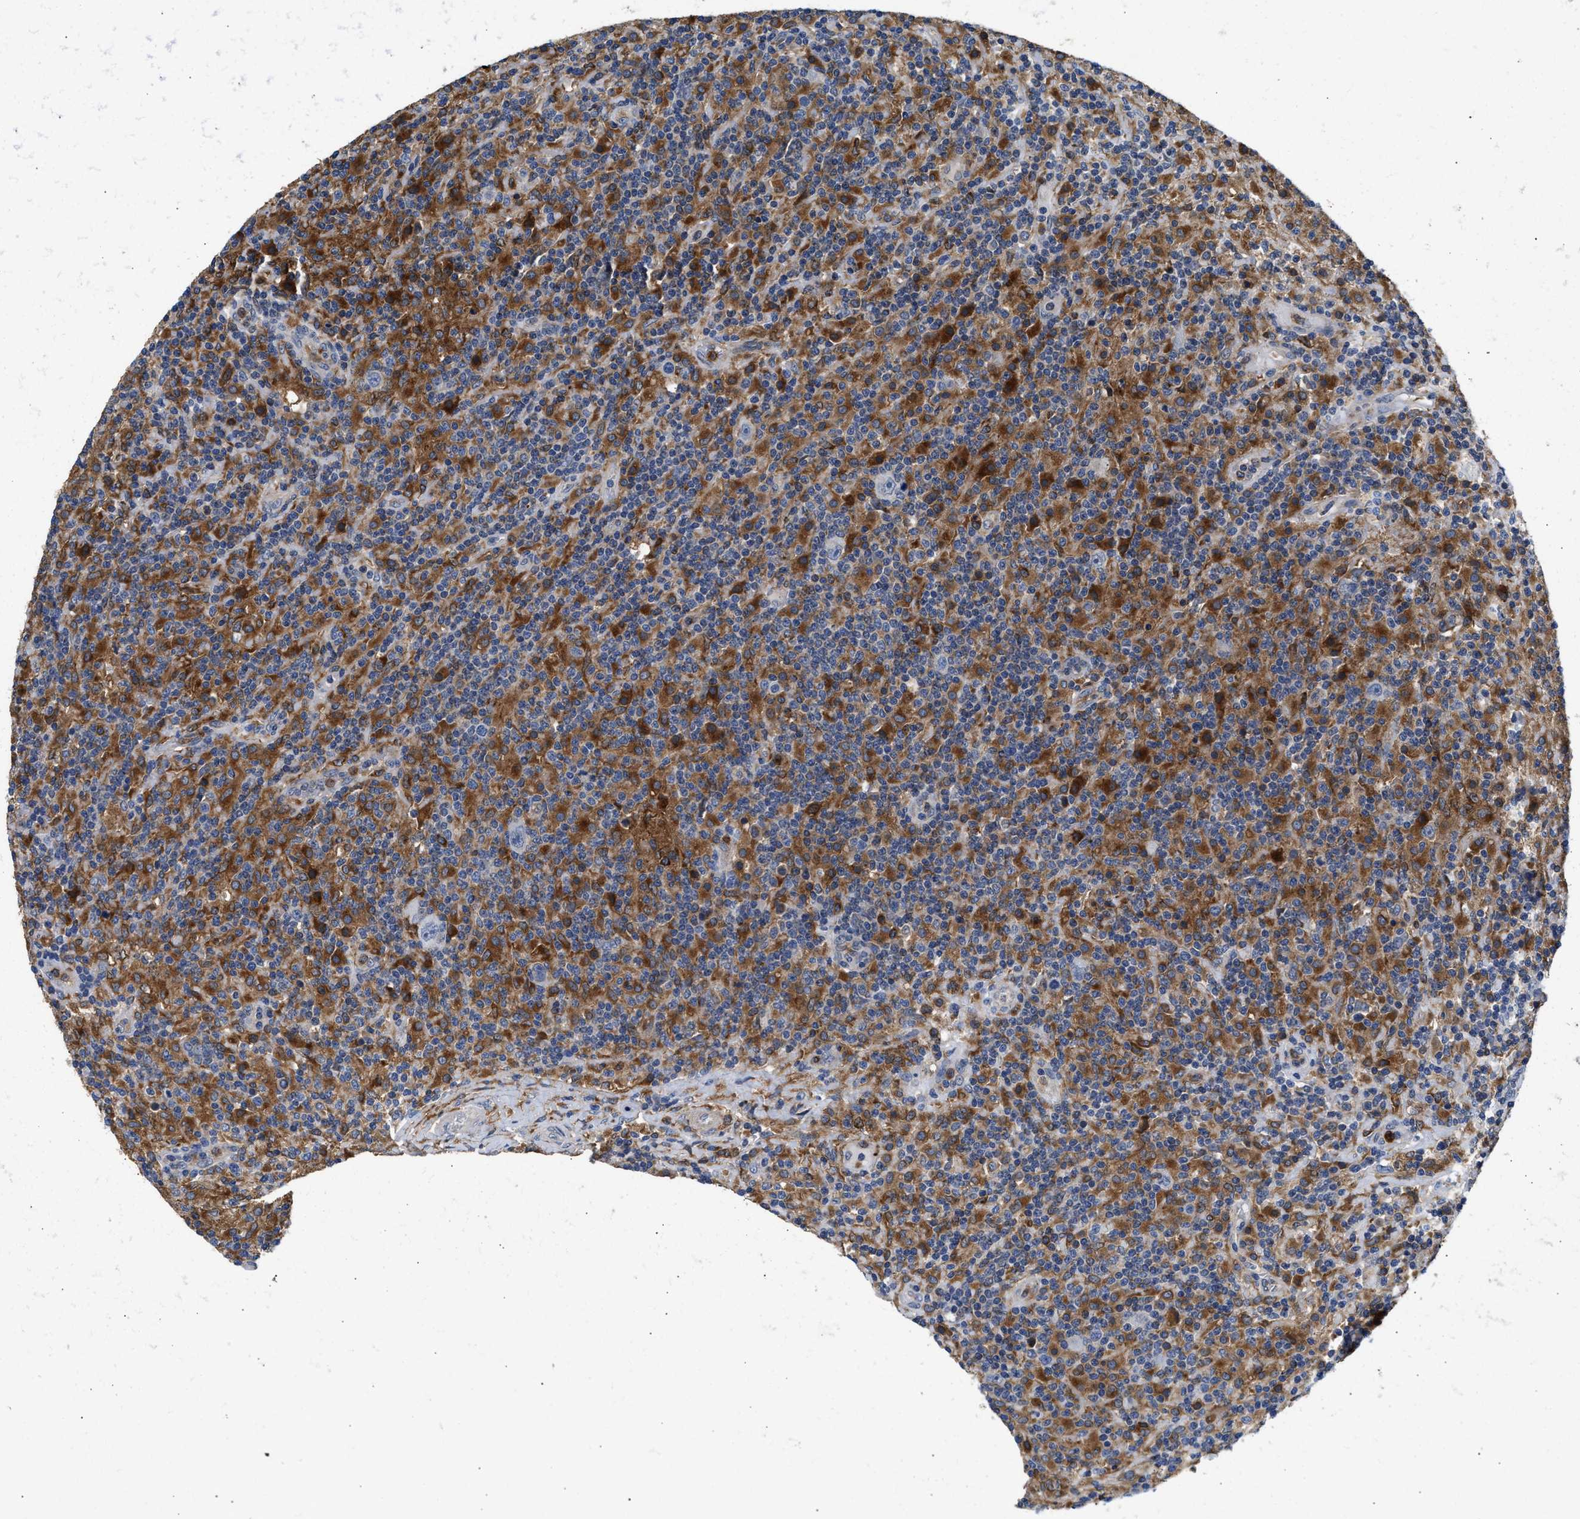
{"staining": {"intensity": "negative", "quantity": "none", "location": "none"}, "tissue": "lymphoma", "cell_type": "Tumor cells", "image_type": "cancer", "snomed": [{"axis": "morphology", "description": "Hodgkin's disease, NOS"}, {"axis": "topography", "description": "Lymph node"}], "caption": "Tumor cells show no significant expression in Hodgkin's disease.", "gene": "RAB31", "patient": {"sex": "male", "age": 70}}